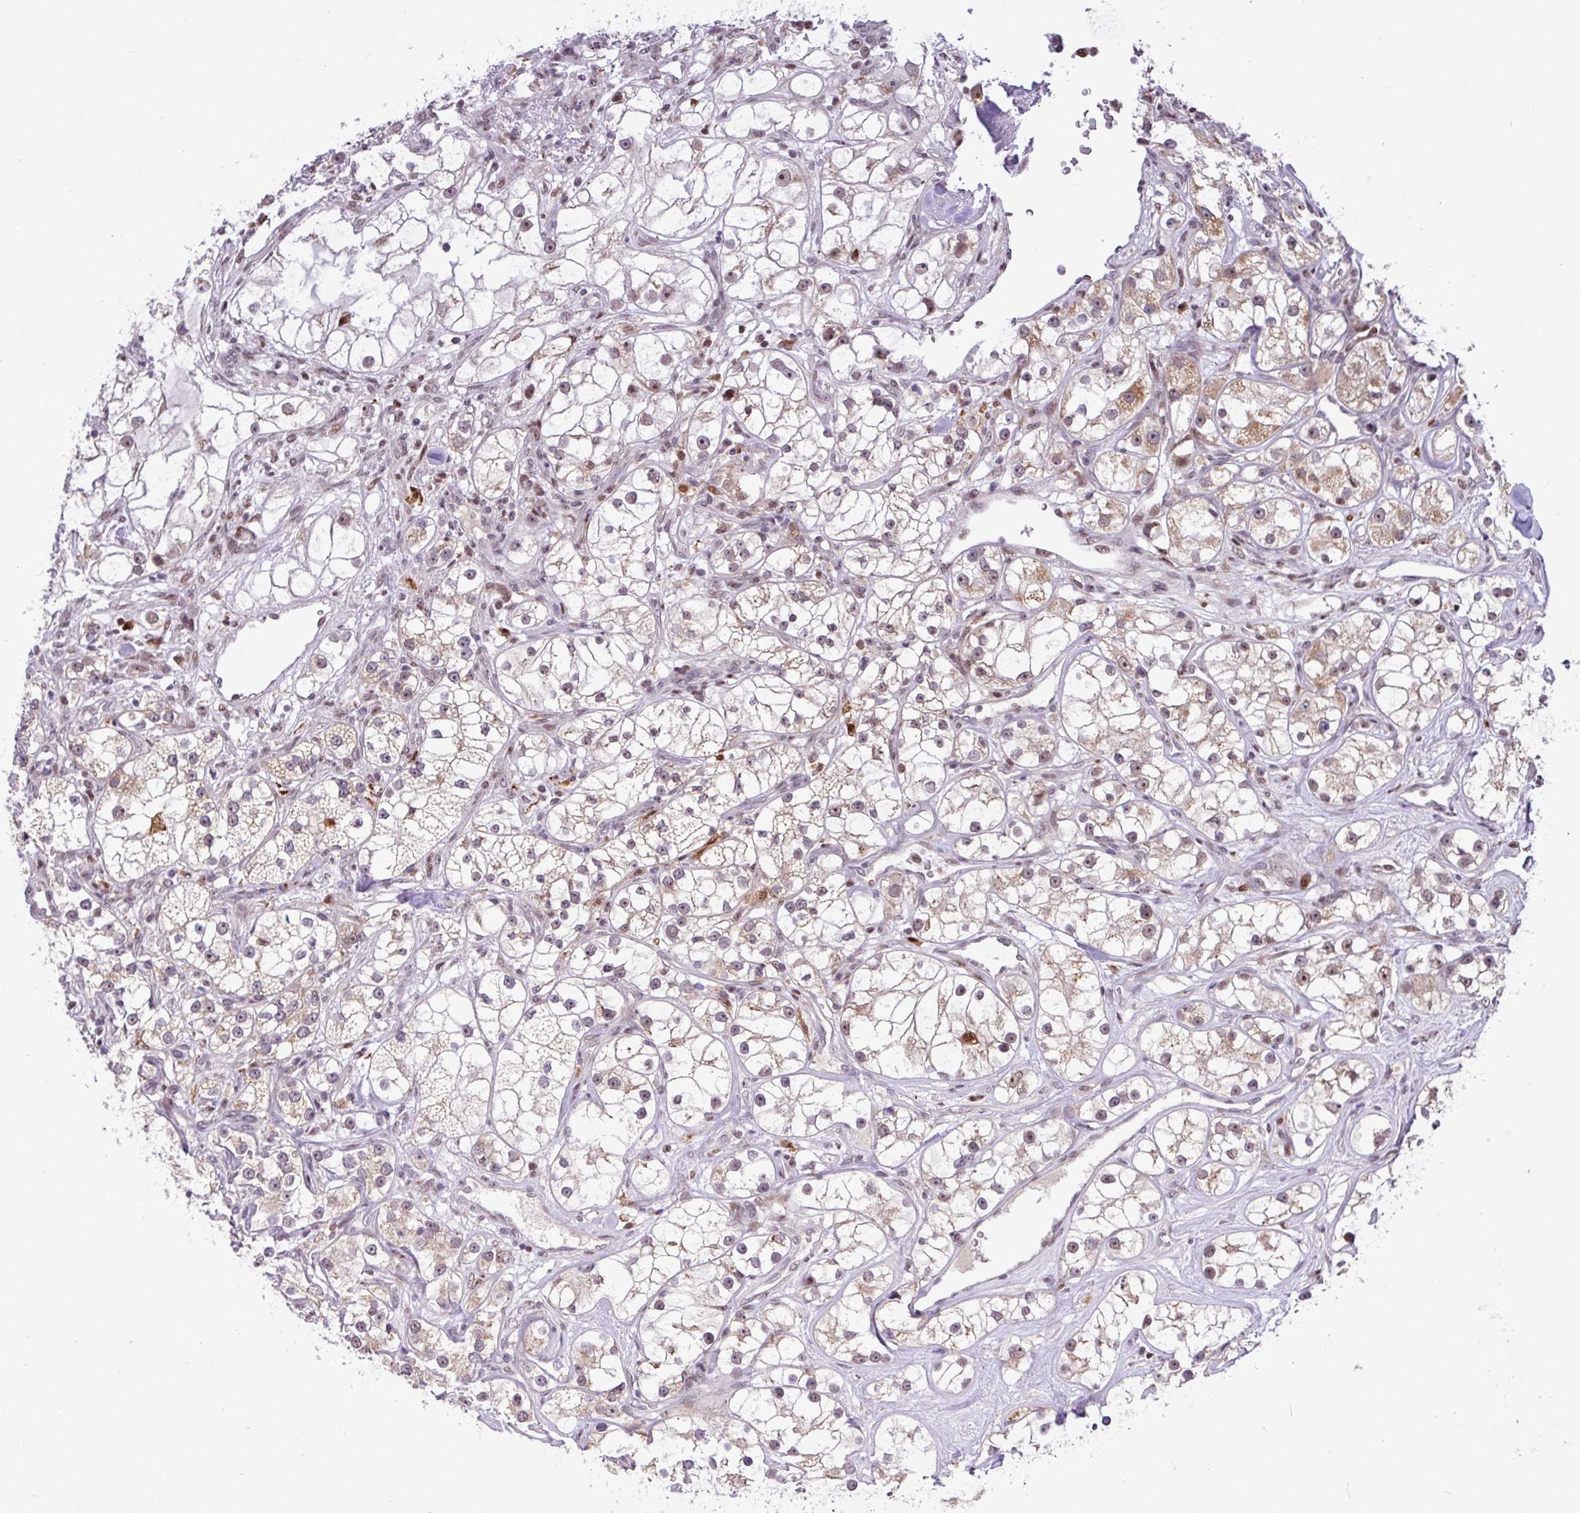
{"staining": {"intensity": "moderate", "quantity": "25%-75%", "location": "cytoplasmic/membranous,nuclear"}, "tissue": "renal cancer", "cell_type": "Tumor cells", "image_type": "cancer", "snomed": [{"axis": "morphology", "description": "Adenocarcinoma, NOS"}, {"axis": "topography", "description": "Kidney"}], "caption": "A micrograph showing moderate cytoplasmic/membranous and nuclear positivity in approximately 25%-75% of tumor cells in renal cancer (adenocarcinoma), as visualized by brown immunohistochemical staining.", "gene": "BRD3", "patient": {"sex": "male", "age": 77}}